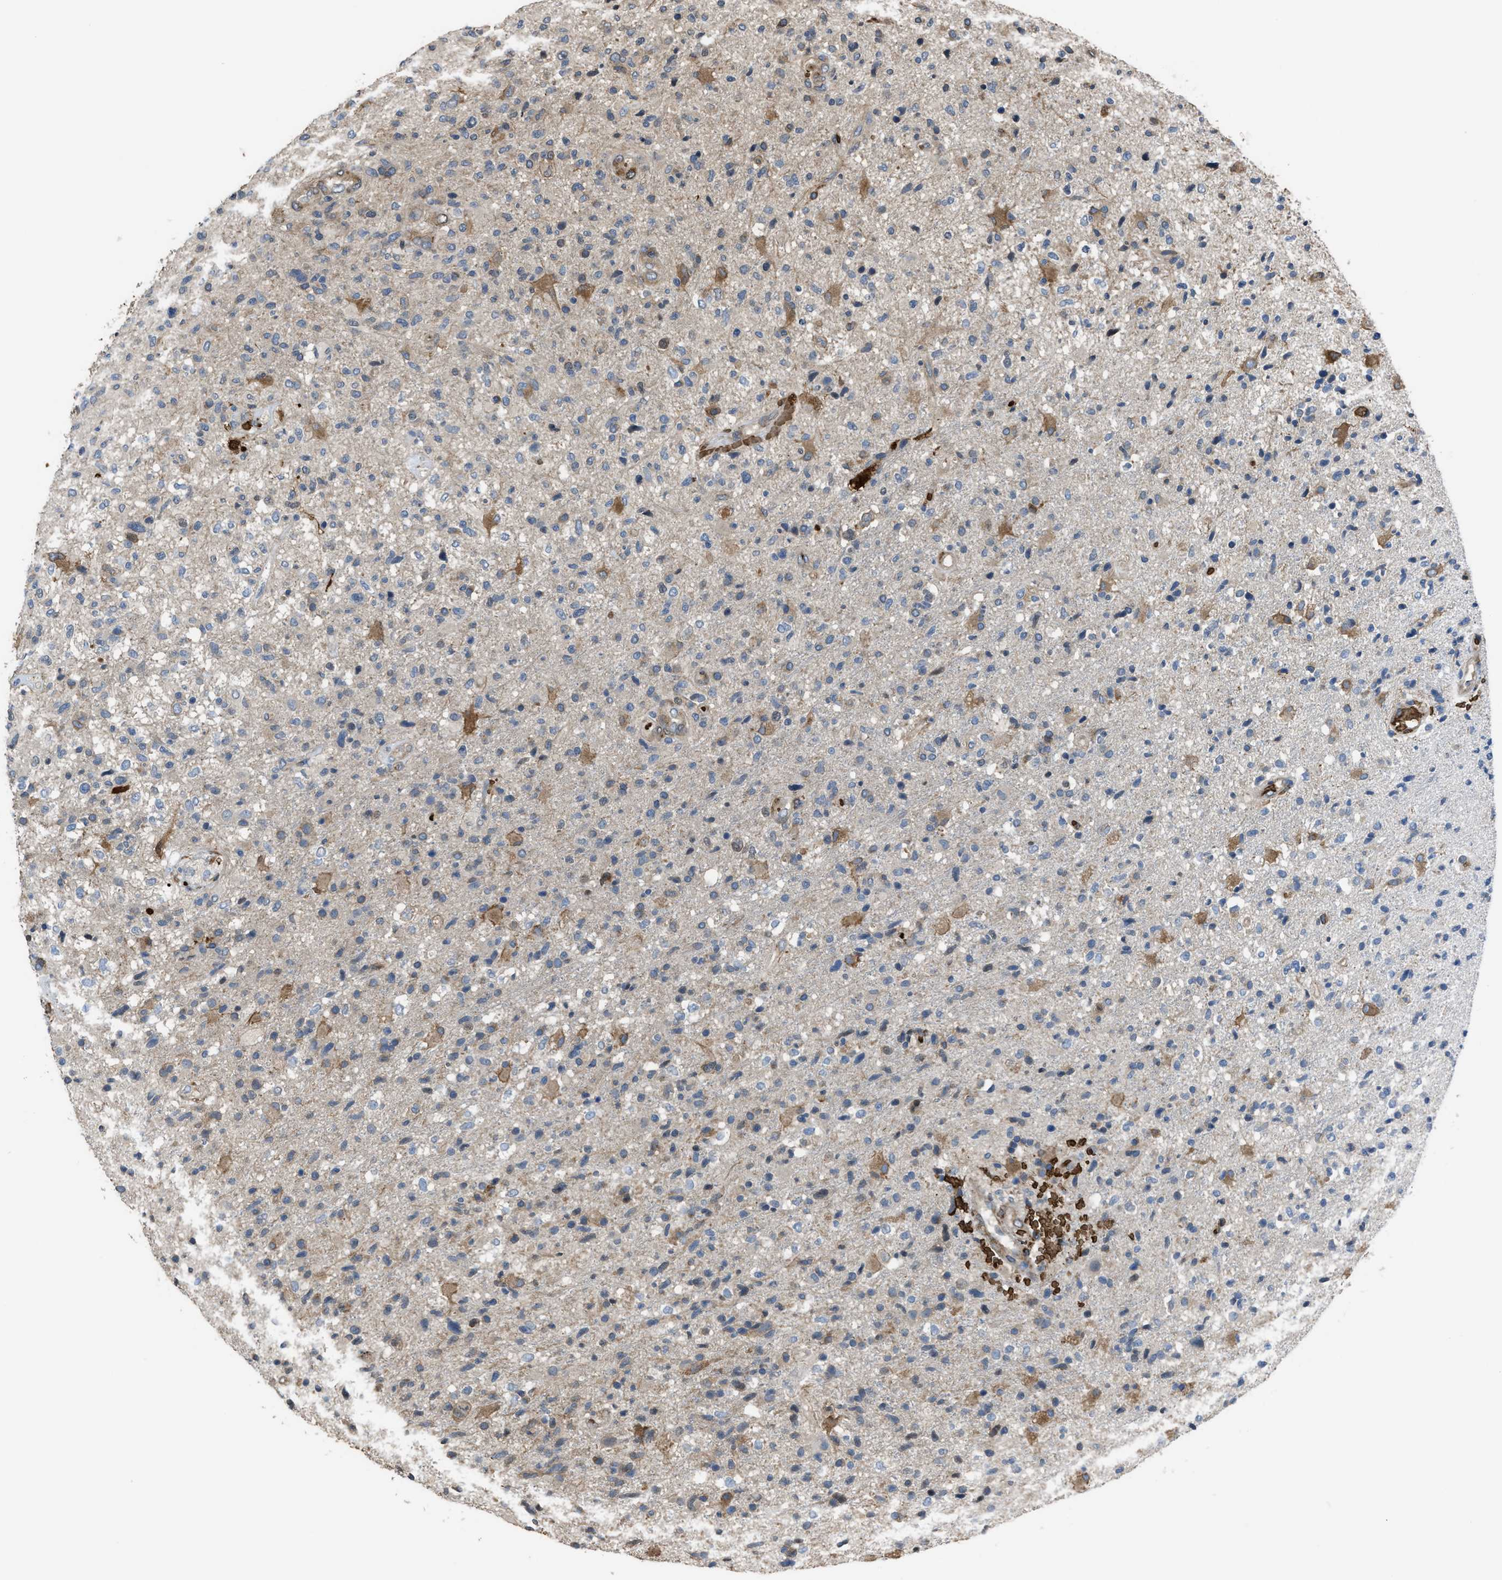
{"staining": {"intensity": "moderate", "quantity": "<25%", "location": "cytoplasmic/membranous"}, "tissue": "glioma", "cell_type": "Tumor cells", "image_type": "cancer", "snomed": [{"axis": "morphology", "description": "Glioma, malignant, High grade"}, {"axis": "topography", "description": "Brain"}], "caption": "An immunohistochemistry (IHC) micrograph of neoplastic tissue is shown. Protein staining in brown highlights moderate cytoplasmic/membranous positivity in glioma within tumor cells.", "gene": "SELENOM", "patient": {"sex": "male", "age": 72}}